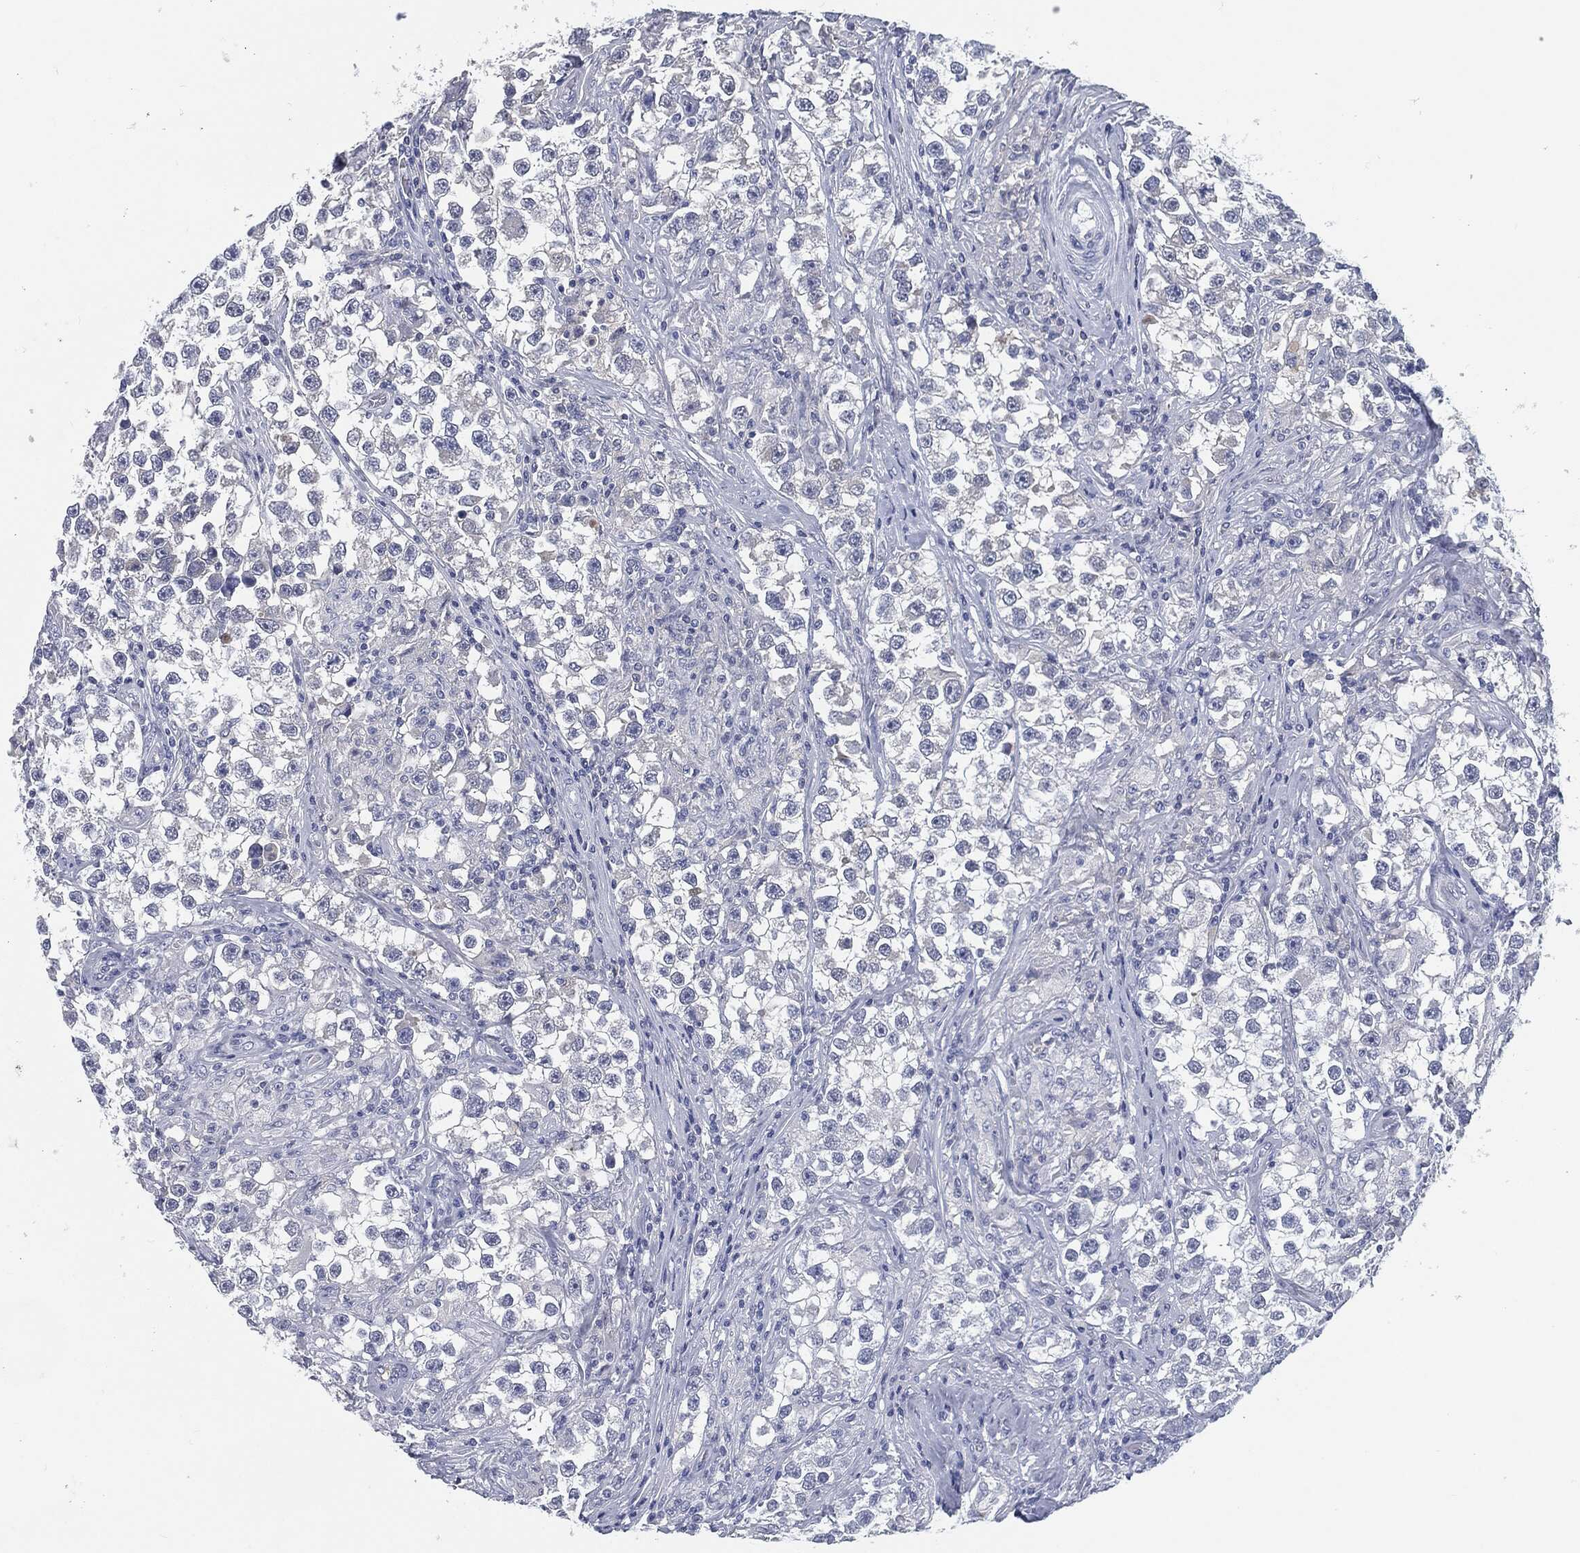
{"staining": {"intensity": "negative", "quantity": "none", "location": "none"}, "tissue": "testis cancer", "cell_type": "Tumor cells", "image_type": "cancer", "snomed": [{"axis": "morphology", "description": "Seminoma, NOS"}, {"axis": "topography", "description": "Testis"}], "caption": "A photomicrograph of human testis cancer (seminoma) is negative for staining in tumor cells.", "gene": "MST1", "patient": {"sex": "male", "age": 46}}